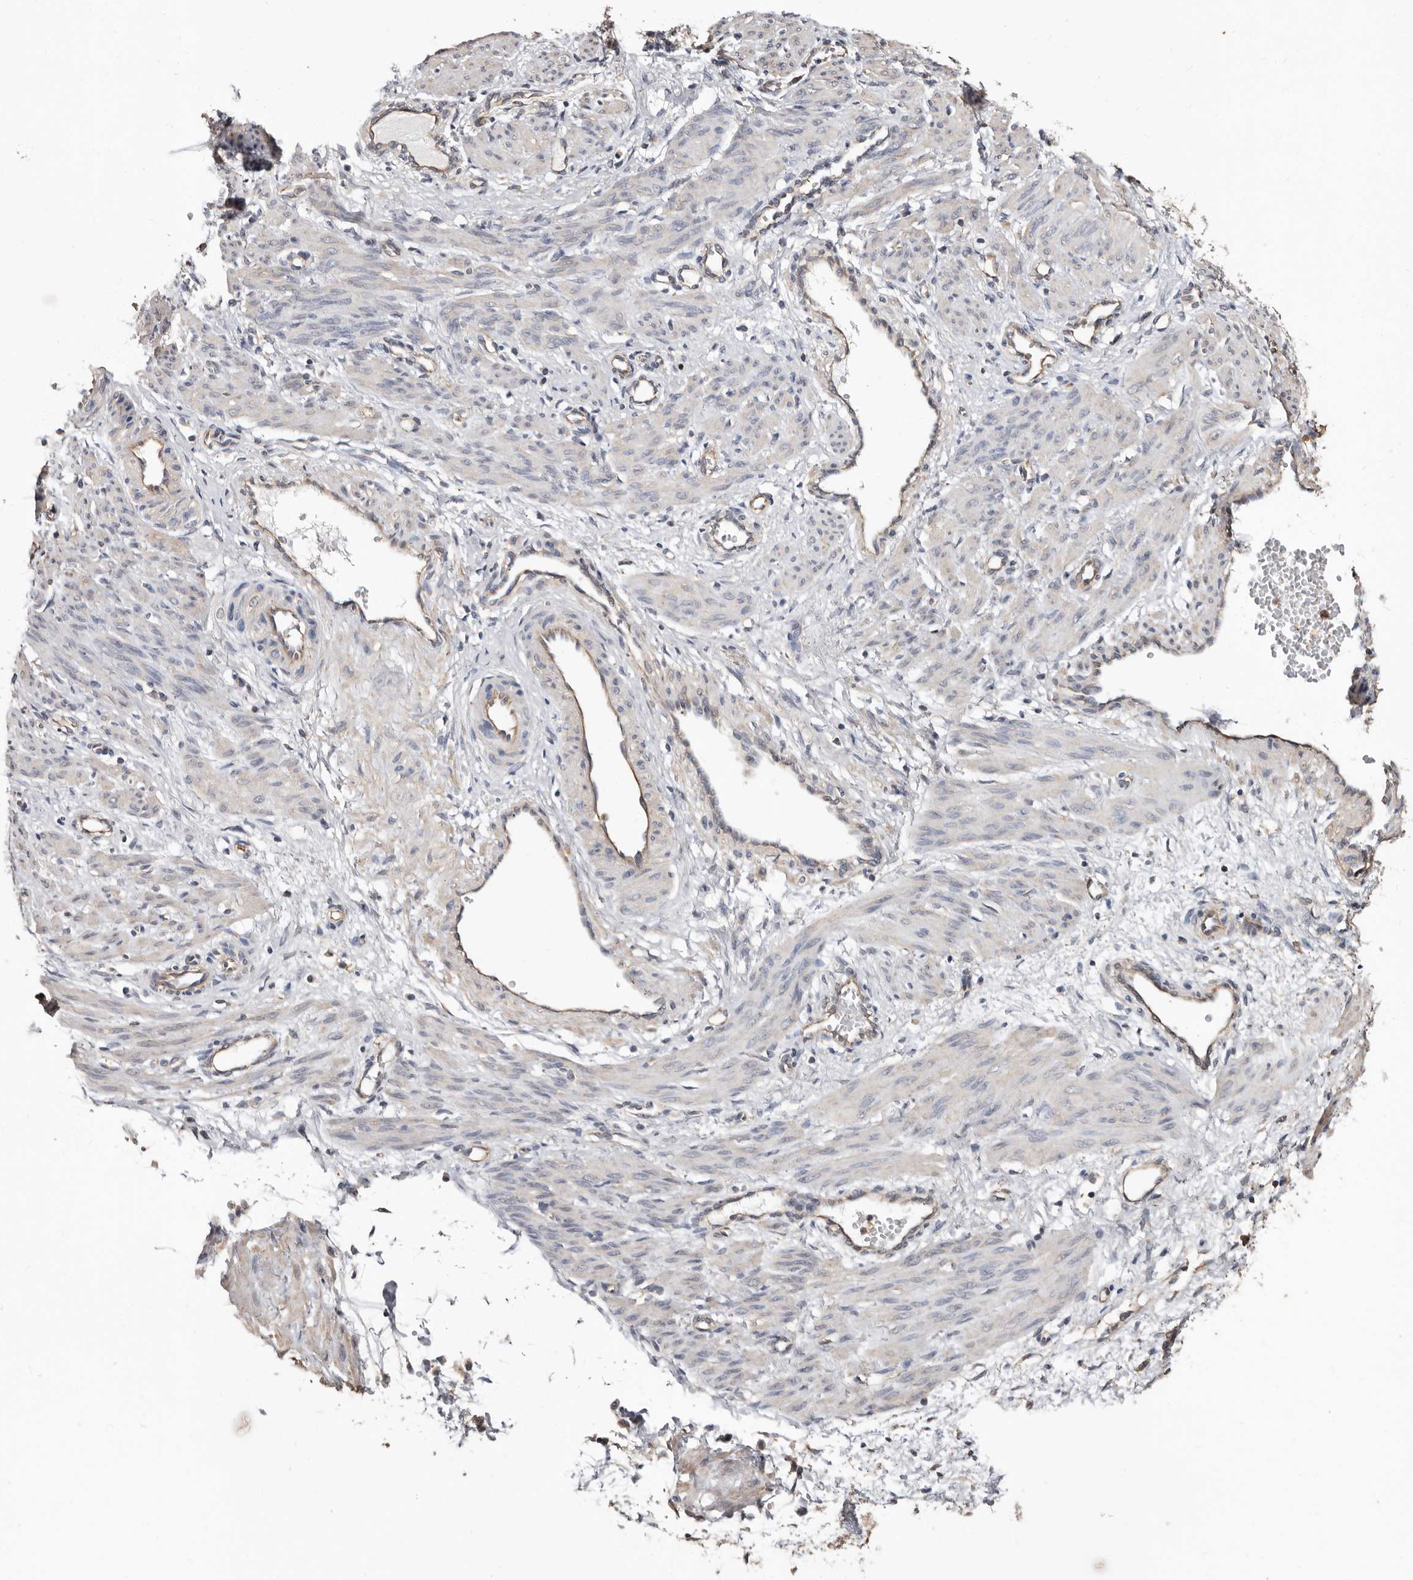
{"staining": {"intensity": "negative", "quantity": "none", "location": "none"}, "tissue": "smooth muscle", "cell_type": "Smooth muscle cells", "image_type": "normal", "snomed": [{"axis": "morphology", "description": "Normal tissue, NOS"}, {"axis": "topography", "description": "Endometrium"}], "caption": "The IHC histopathology image has no significant expression in smooth muscle cells of smooth muscle.", "gene": "MRPL18", "patient": {"sex": "female", "age": 33}}